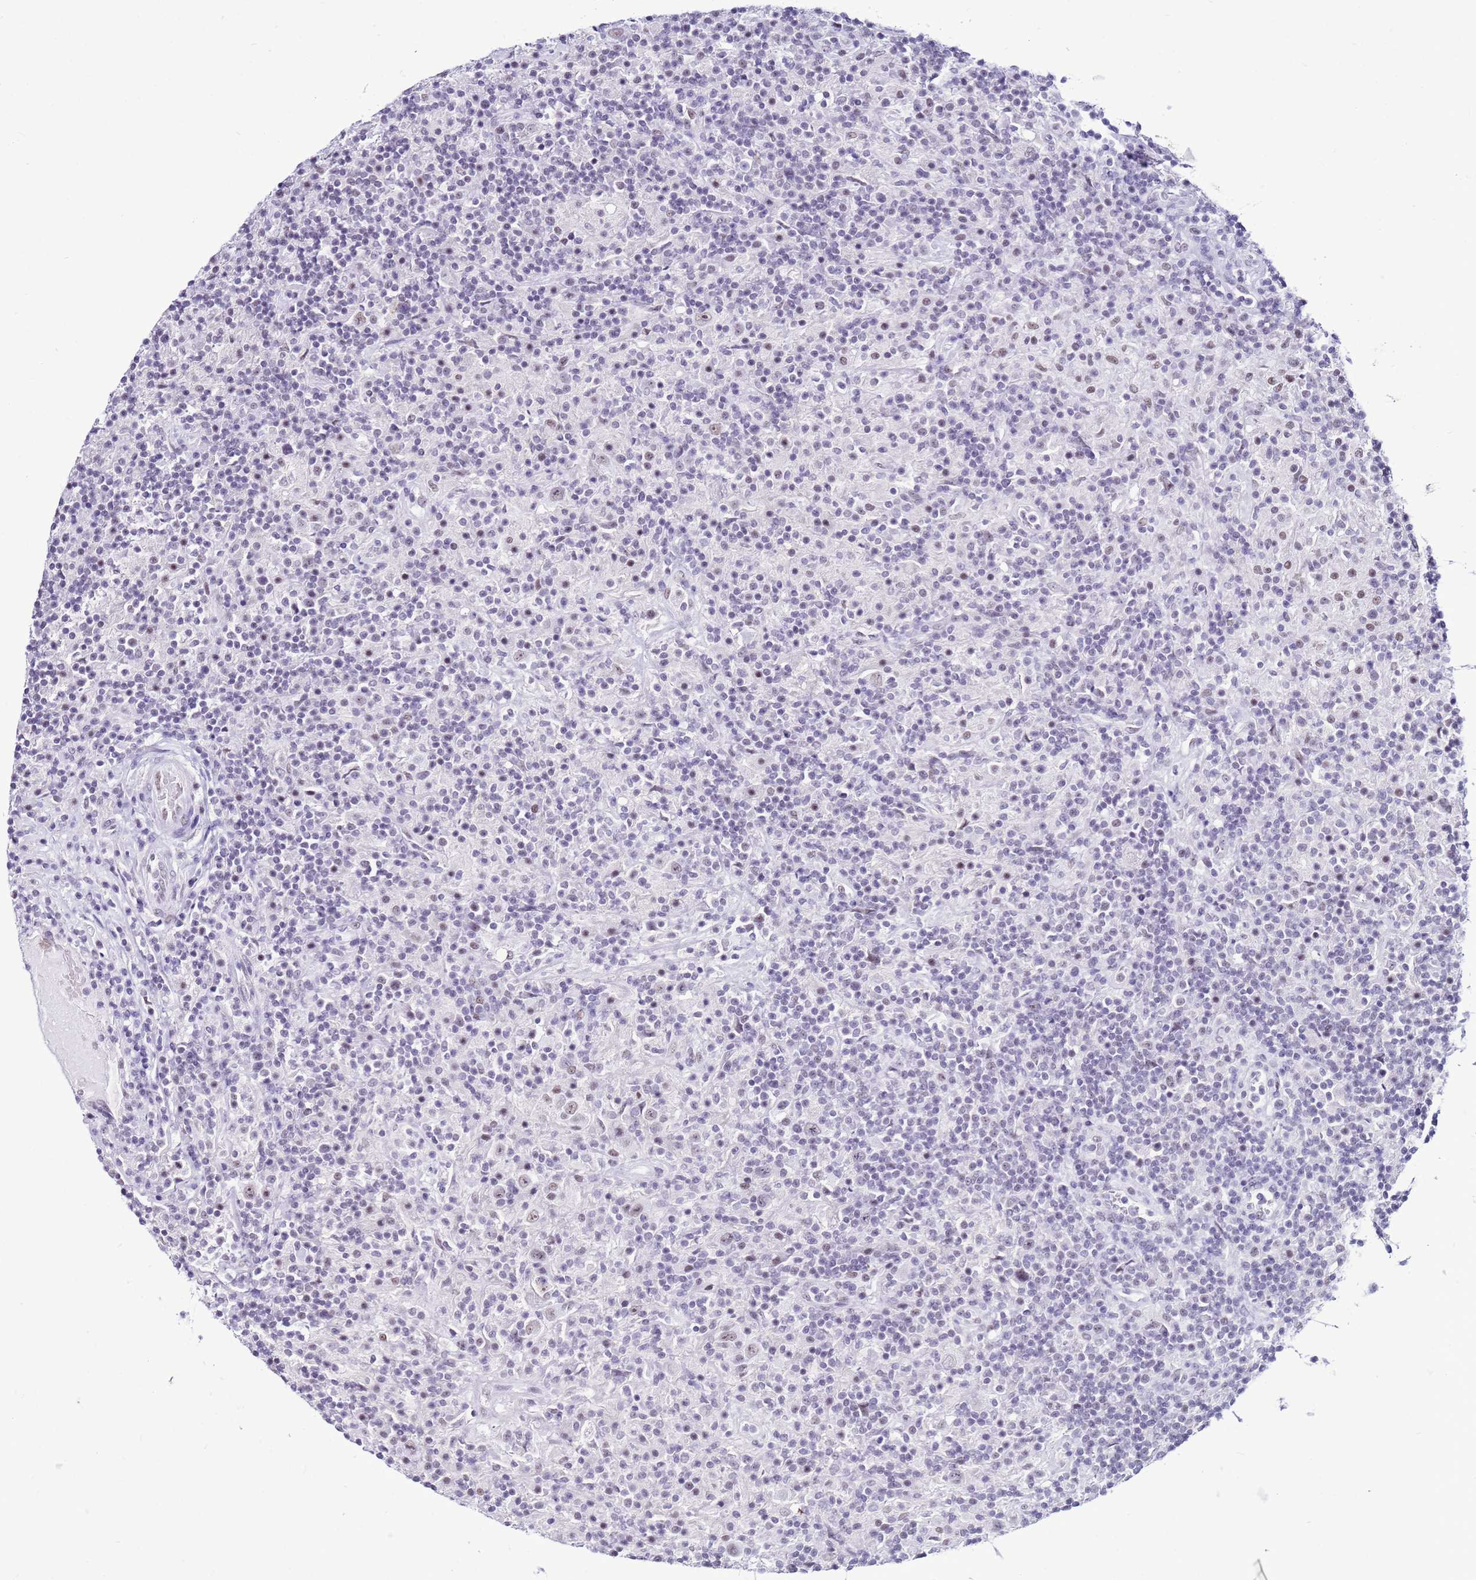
{"staining": {"intensity": "negative", "quantity": "none", "location": "none"}, "tissue": "lymphoma", "cell_type": "Tumor cells", "image_type": "cancer", "snomed": [{"axis": "morphology", "description": "Hodgkin's disease, NOS"}, {"axis": "topography", "description": "Lymph node"}], "caption": "Tumor cells show no significant positivity in lymphoma.", "gene": "DHX15", "patient": {"sex": "male", "age": 70}}